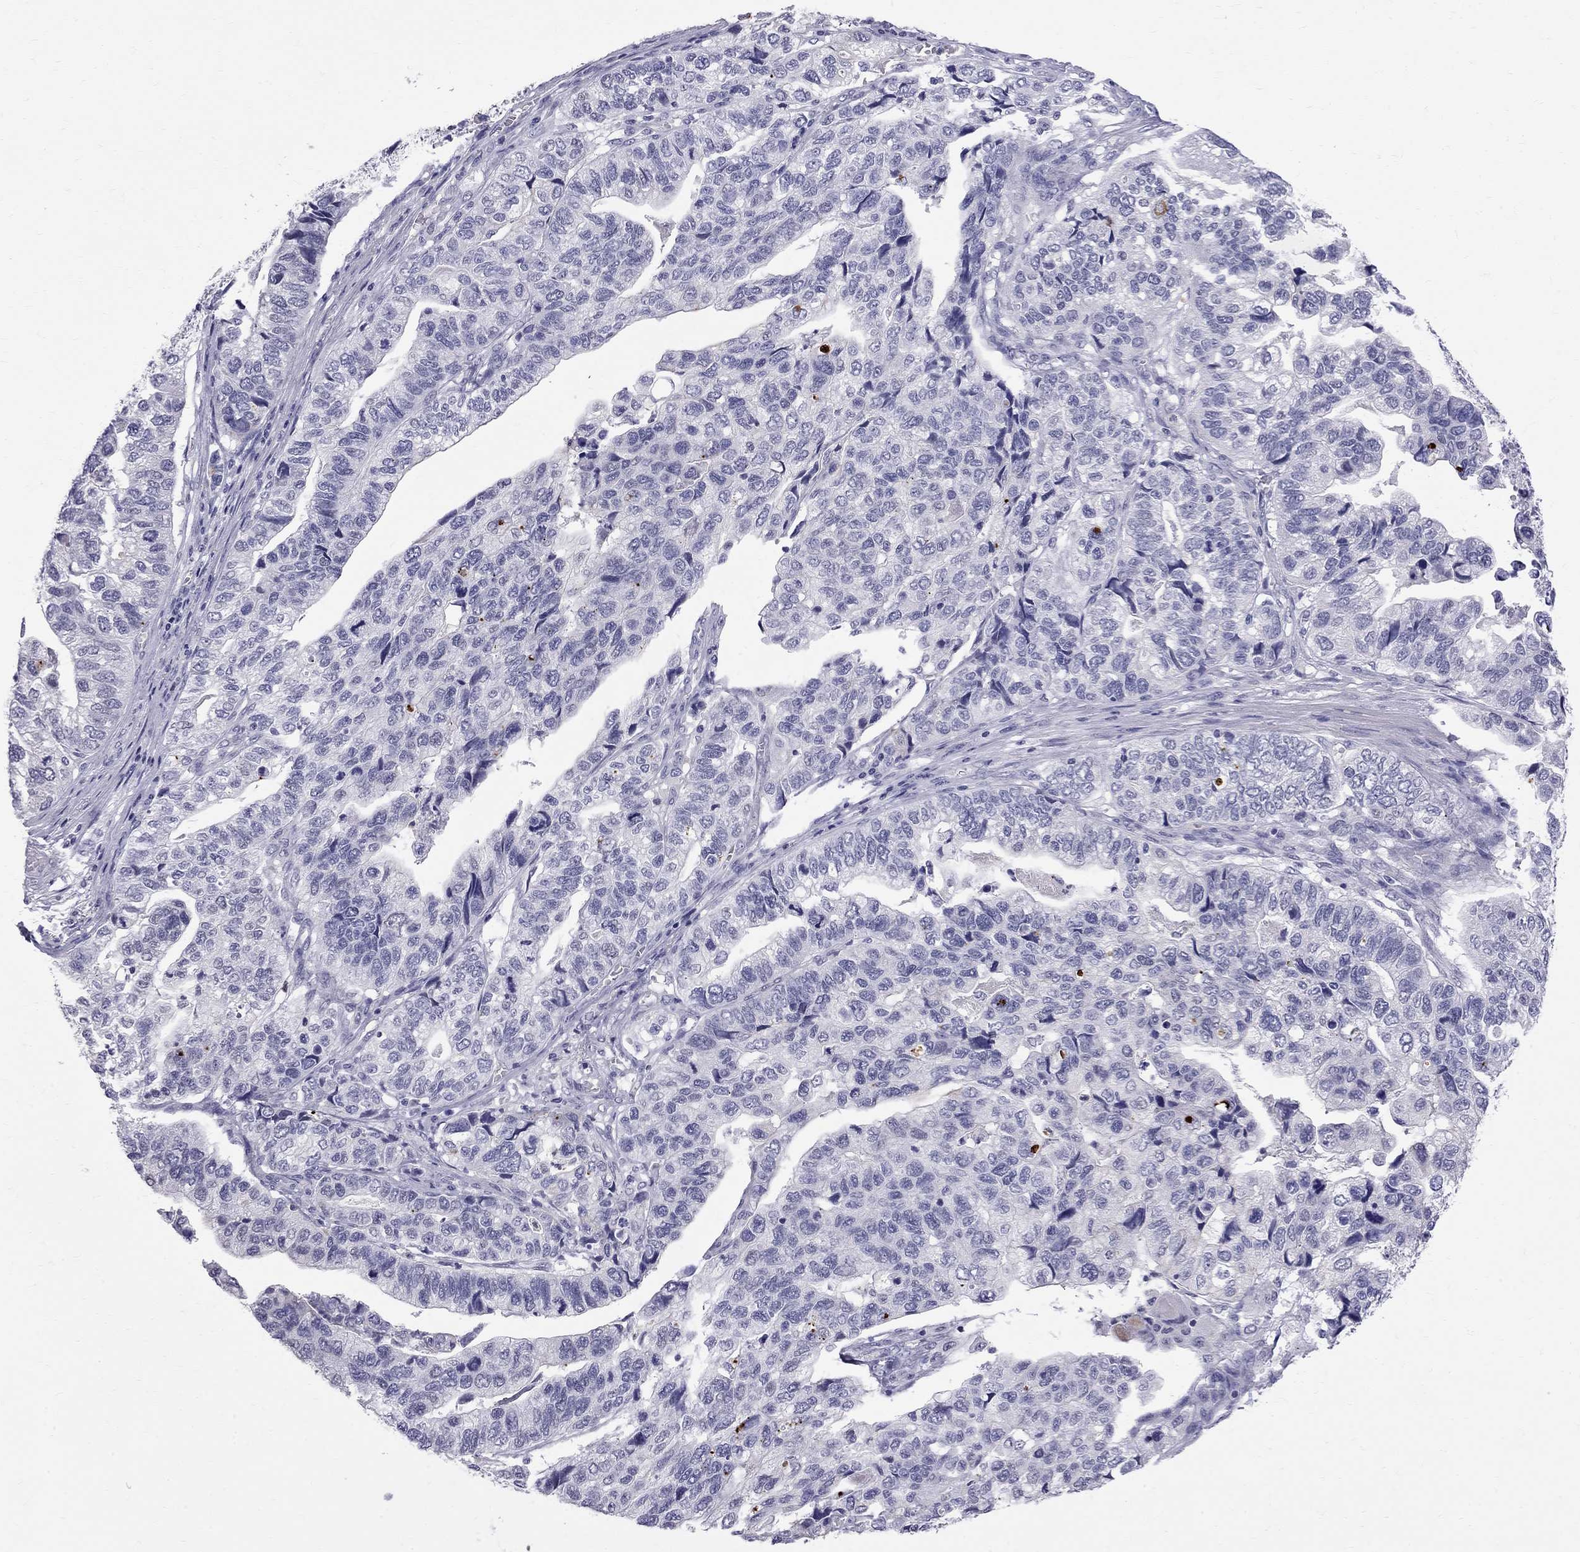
{"staining": {"intensity": "negative", "quantity": "none", "location": "none"}, "tissue": "stomach cancer", "cell_type": "Tumor cells", "image_type": "cancer", "snomed": [{"axis": "morphology", "description": "Adenocarcinoma, NOS"}, {"axis": "topography", "description": "Stomach, upper"}], "caption": "IHC photomicrograph of stomach cancer stained for a protein (brown), which shows no expression in tumor cells.", "gene": "MUC15", "patient": {"sex": "female", "age": 67}}